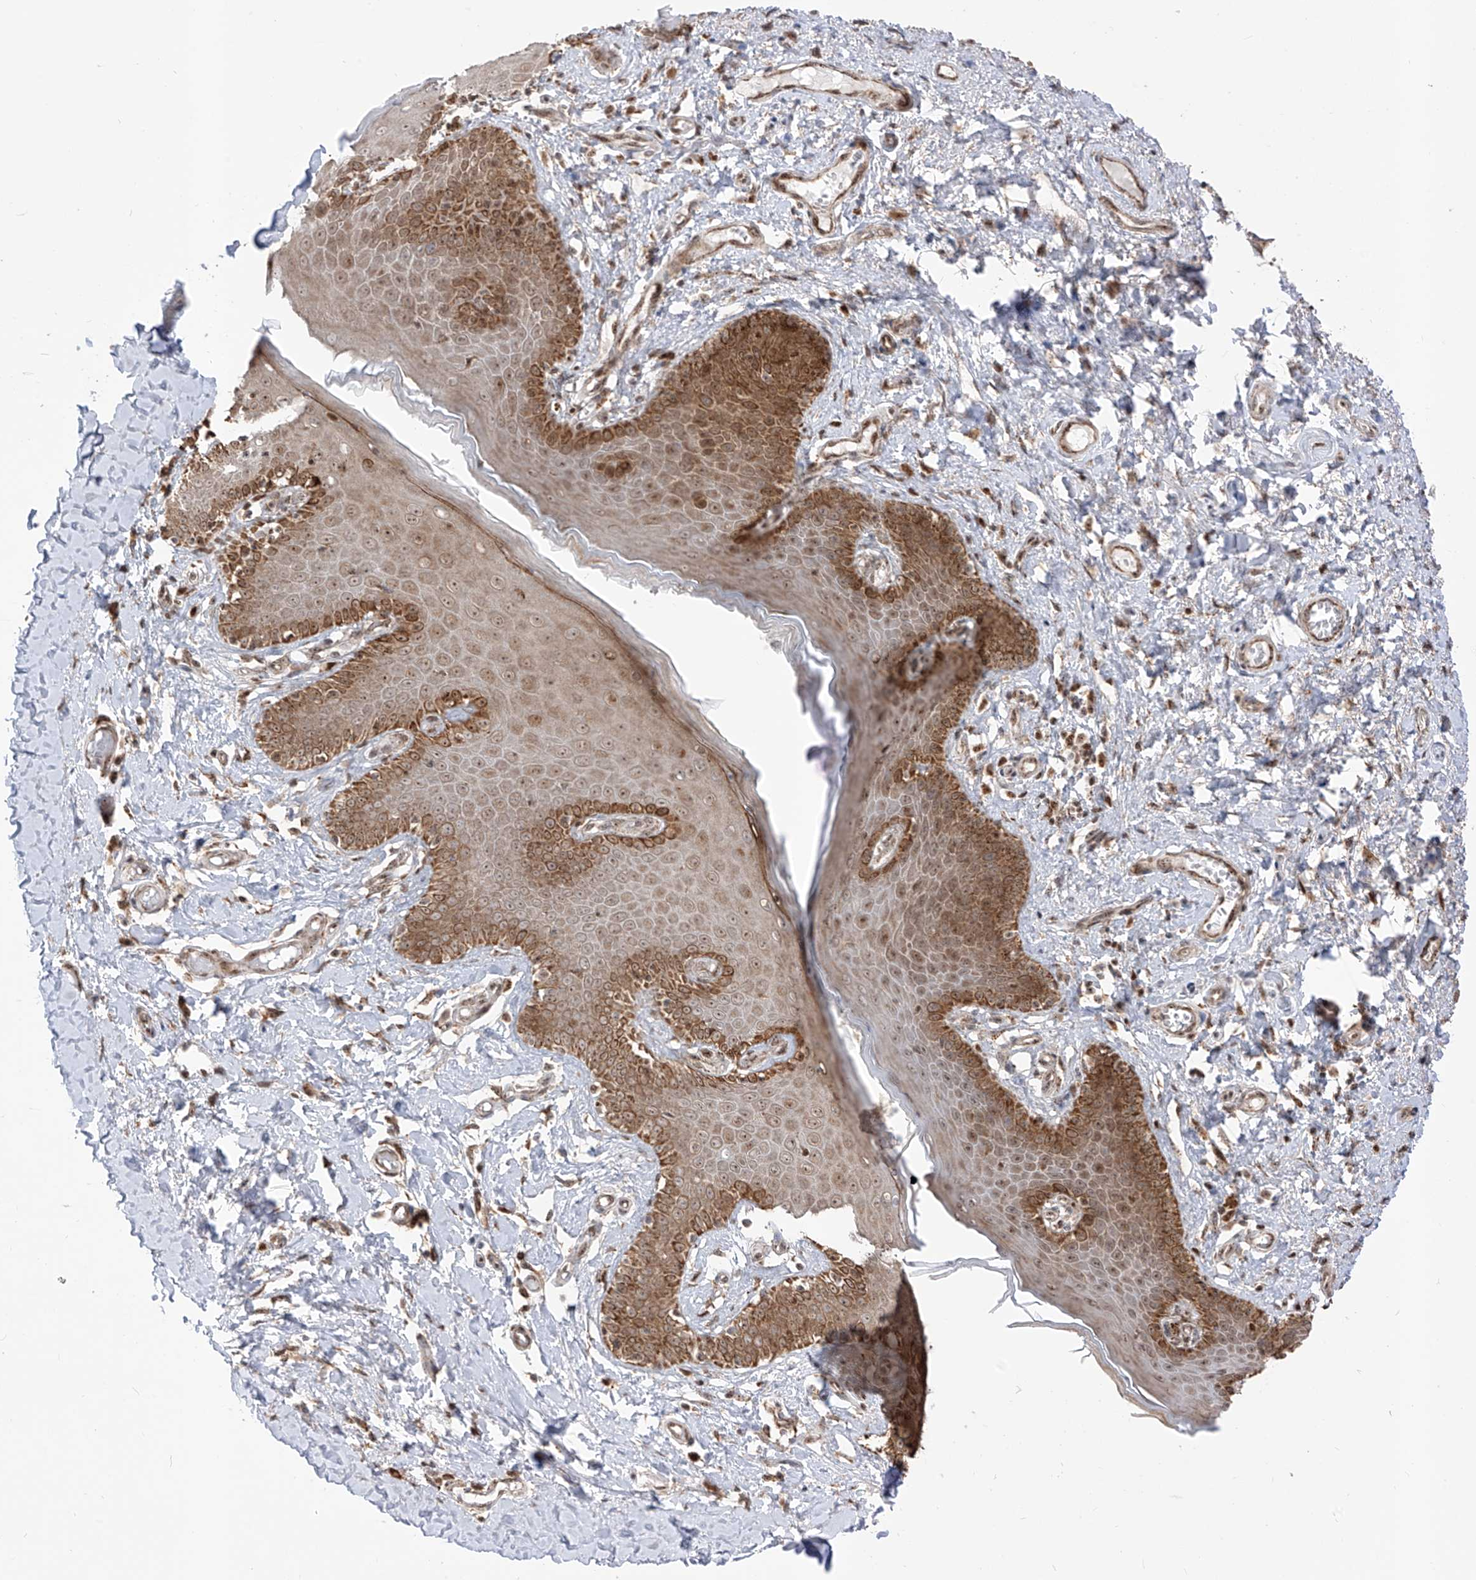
{"staining": {"intensity": "strong", "quantity": "25%-75%", "location": "cytoplasmic/membranous"}, "tissue": "skin", "cell_type": "Epidermal cells", "image_type": "normal", "snomed": [{"axis": "morphology", "description": "Normal tissue, NOS"}, {"axis": "topography", "description": "Vulva"}], "caption": "The immunohistochemical stain shows strong cytoplasmic/membranous staining in epidermal cells of benign skin.", "gene": "ZBTB8A", "patient": {"sex": "female", "age": 66}}